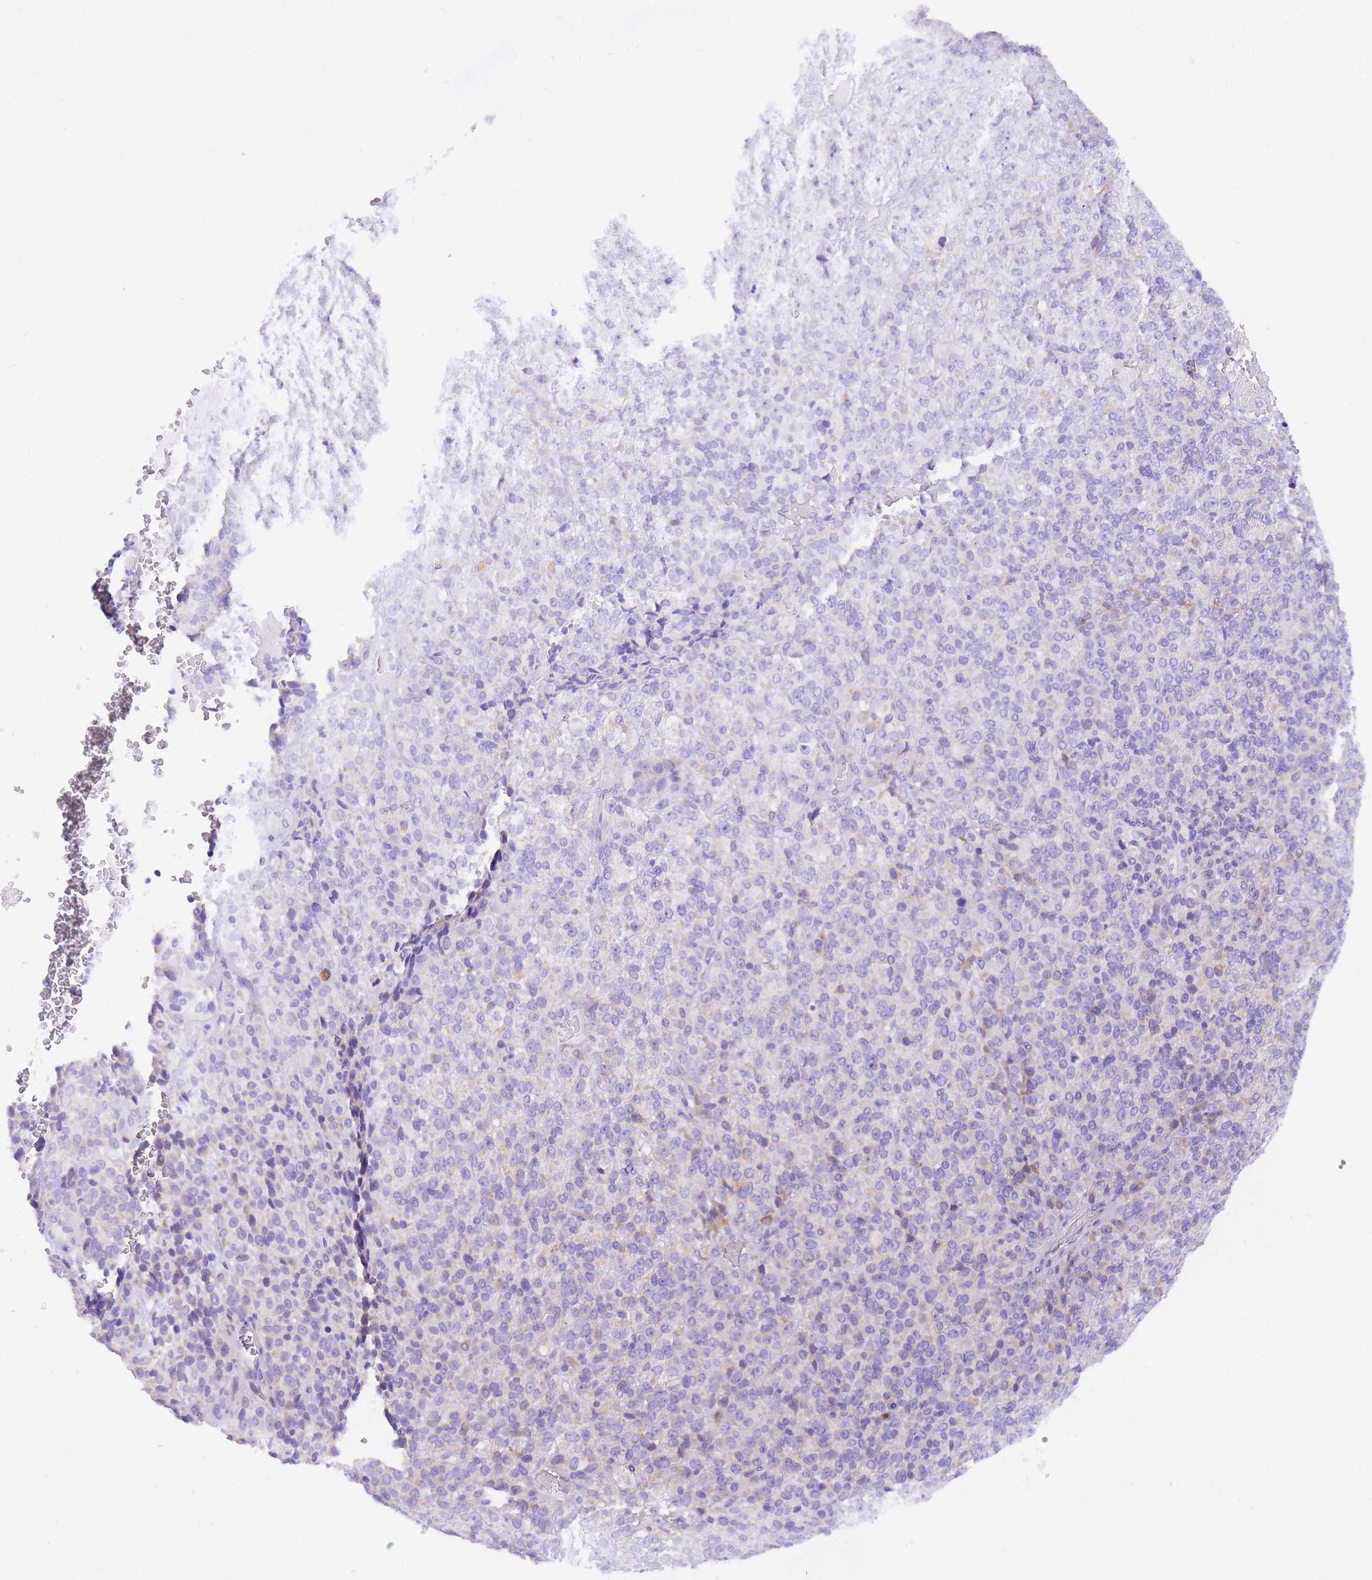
{"staining": {"intensity": "negative", "quantity": "none", "location": "none"}, "tissue": "melanoma", "cell_type": "Tumor cells", "image_type": "cancer", "snomed": [{"axis": "morphology", "description": "Malignant melanoma, Metastatic site"}, {"axis": "topography", "description": "Brain"}], "caption": "Protein analysis of malignant melanoma (metastatic site) reveals no significant positivity in tumor cells.", "gene": "TOPAZ1", "patient": {"sex": "female", "age": 56}}